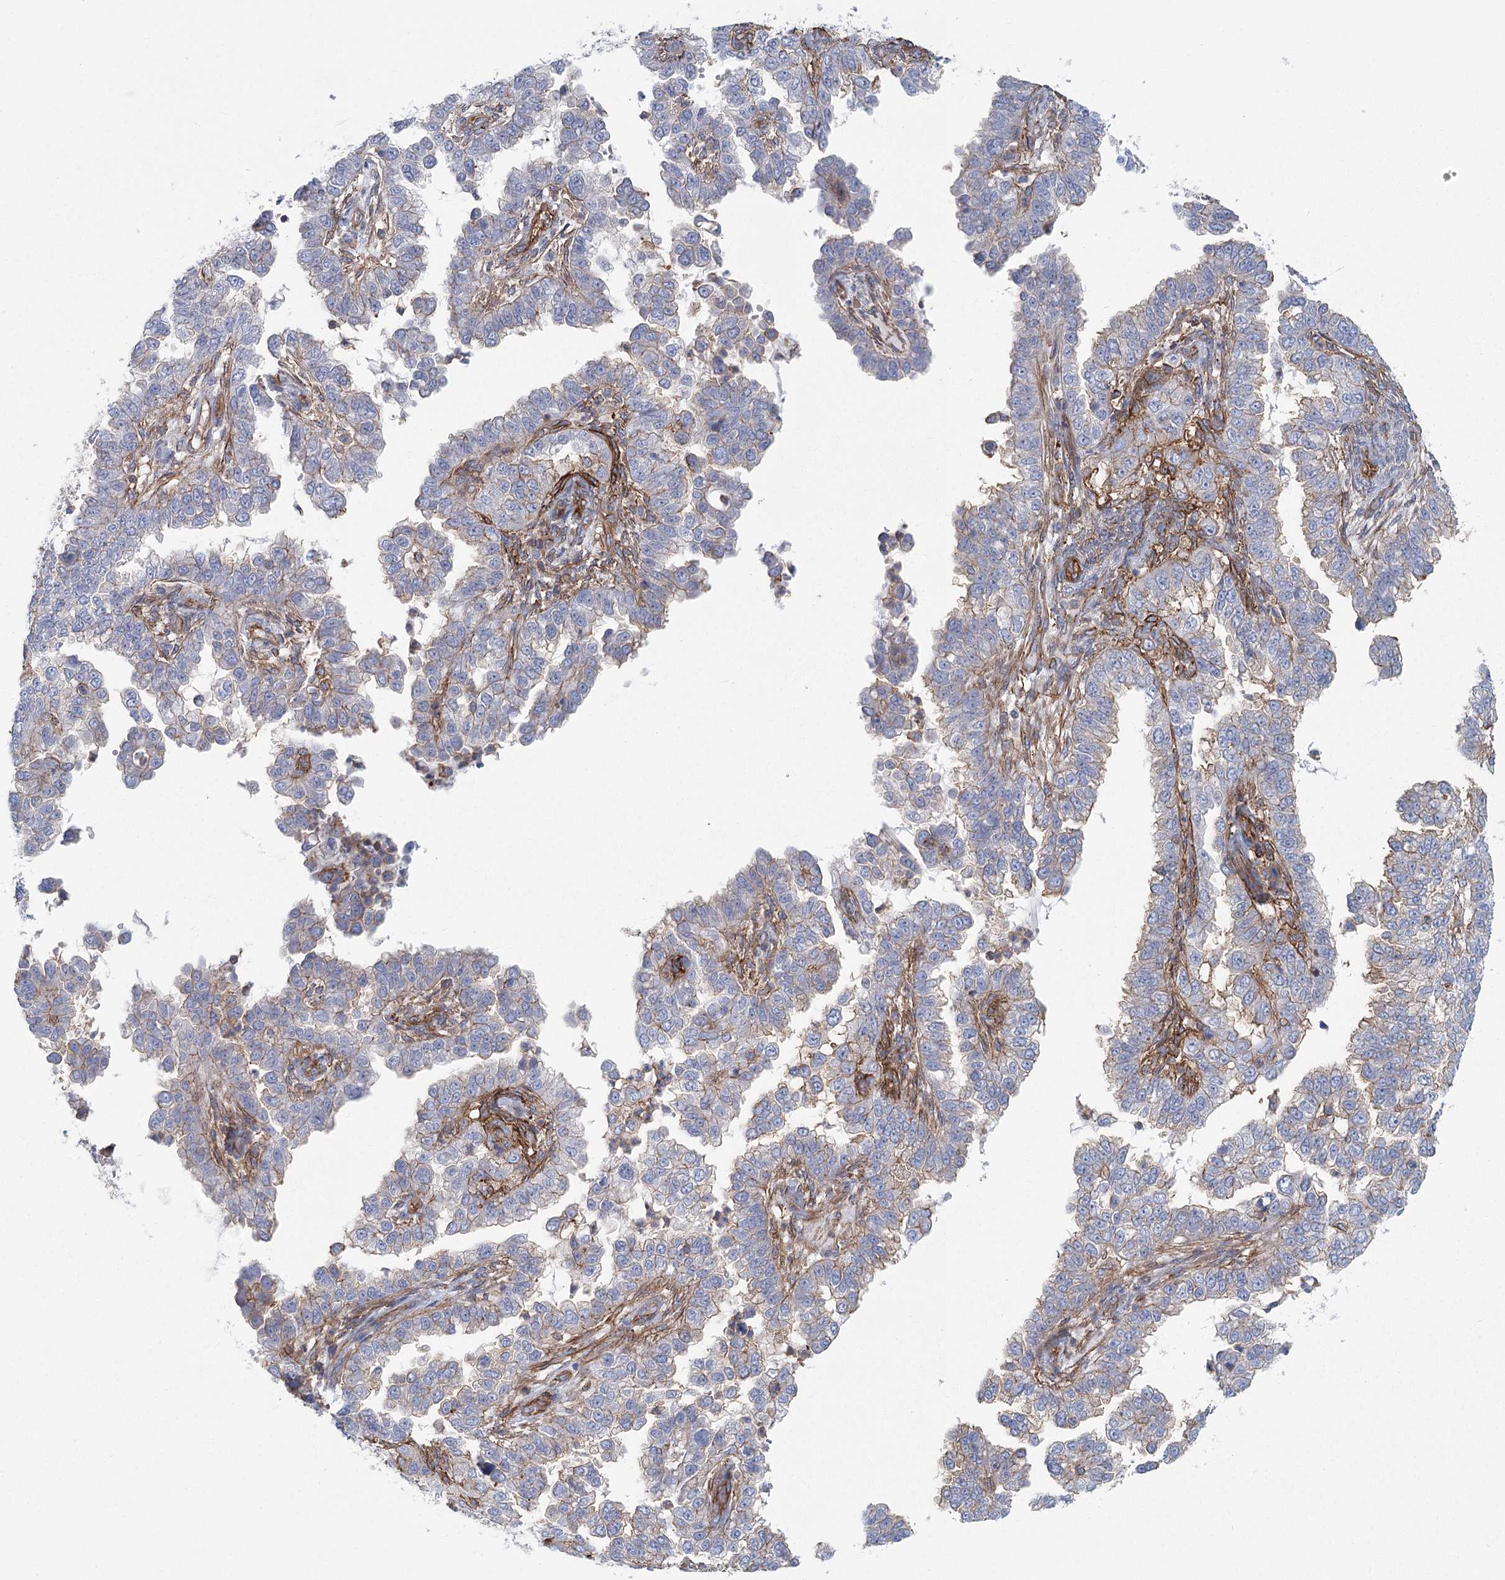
{"staining": {"intensity": "weak", "quantity": "<25%", "location": "cytoplasmic/membranous"}, "tissue": "endometrial cancer", "cell_type": "Tumor cells", "image_type": "cancer", "snomed": [{"axis": "morphology", "description": "Adenocarcinoma, NOS"}, {"axis": "topography", "description": "Endometrium"}], "caption": "High power microscopy histopathology image of an IHC histopathology image of endometrial adenocarcinoma, revealing no significant expression in tumor cells.", "gene": "IFT46", "patient": {"sex": "female", "age": 85}}